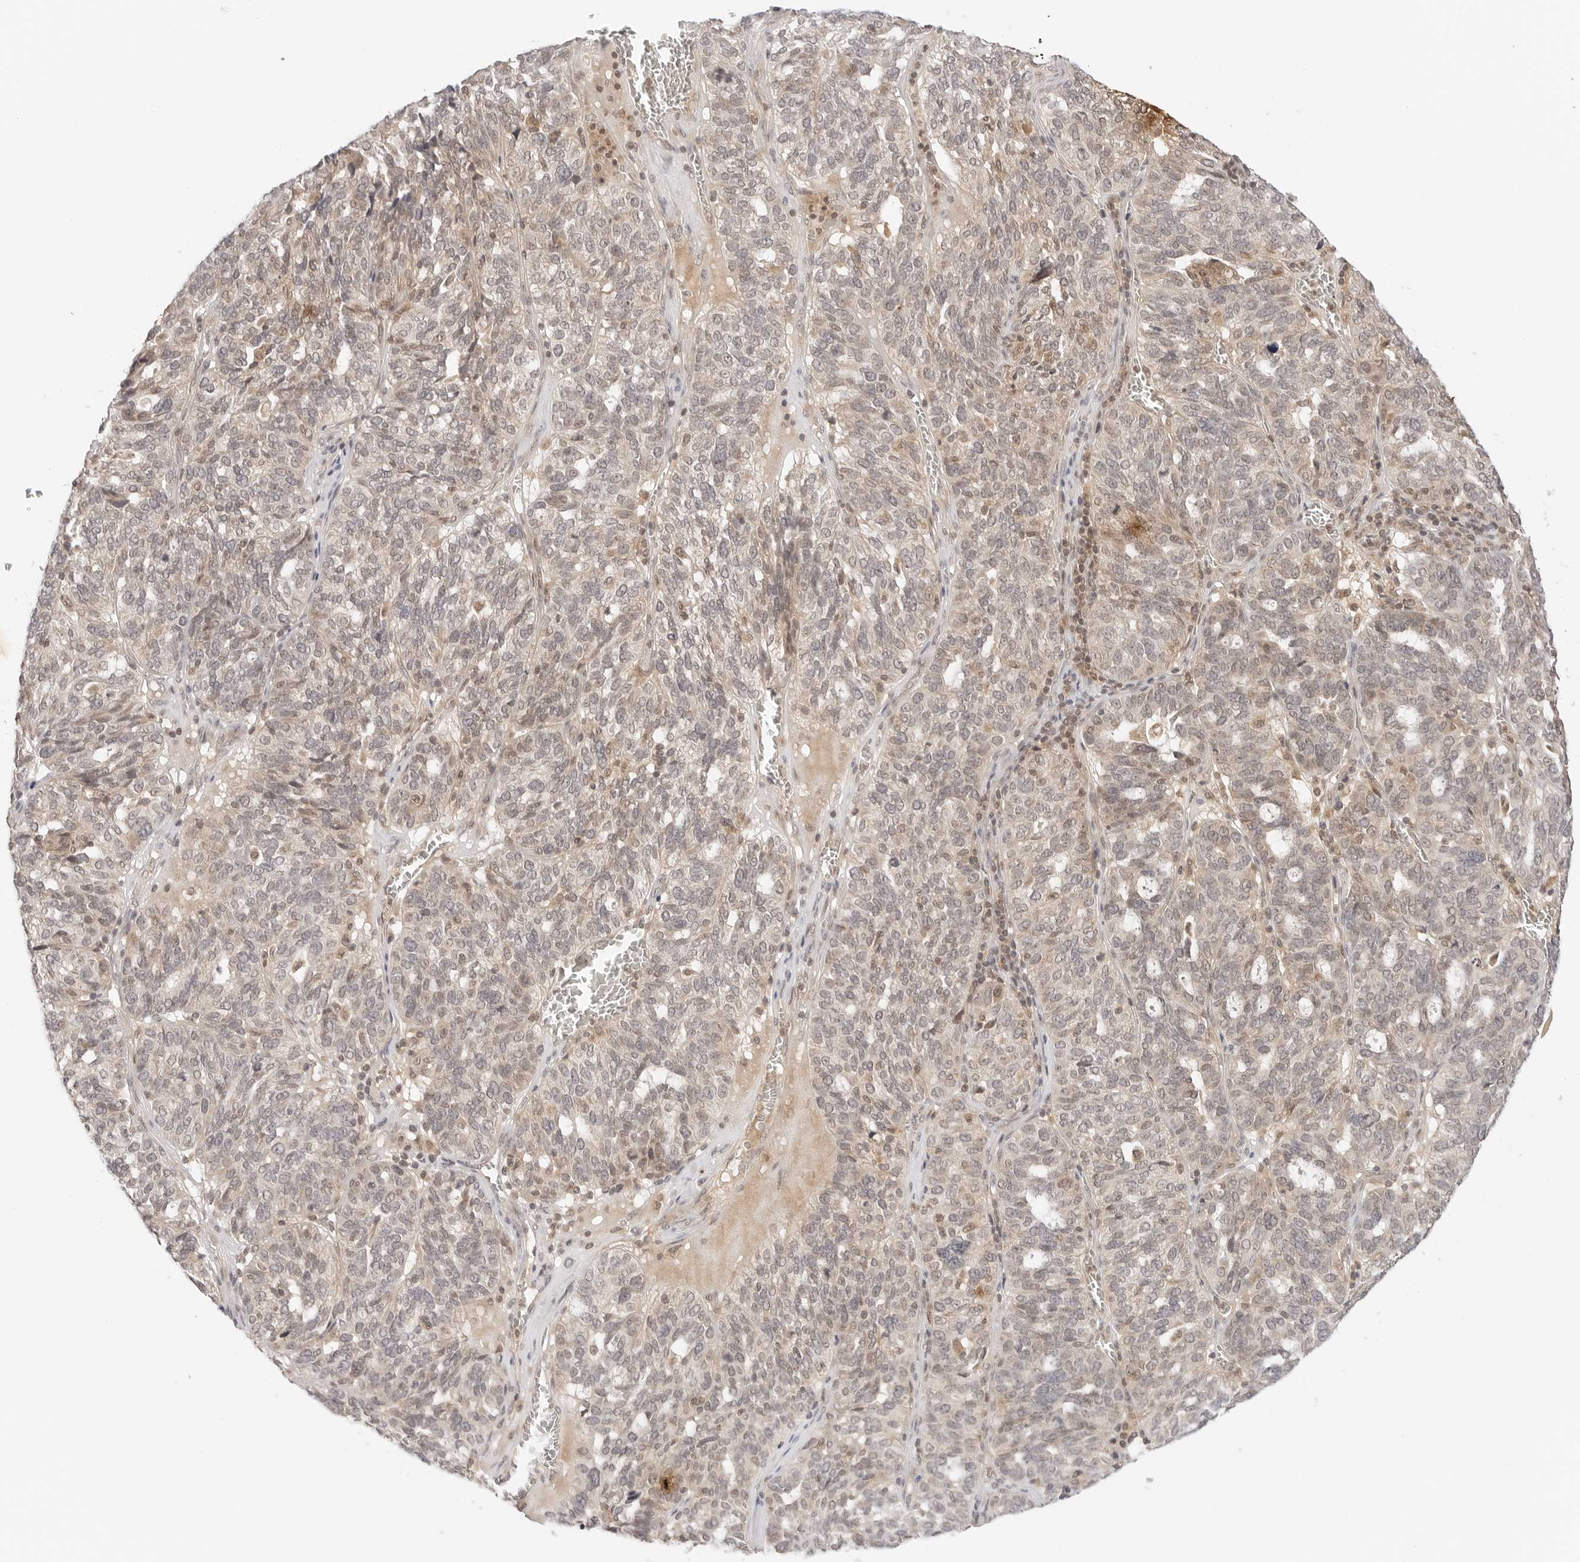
{"staining": {"intensity": "weak", "quantity": "25%-75%", "location": "cytoplasmic/membranous,nuclear"}, "tissue": "ovarian cancer", "cell_type": "Tumor cells", "image_type": "cancer", "snomed": [{"axis": "morphology", "description": "Cystadenocarcinoma, serous, NOS"}, {"axis": "topography", "description": "Ovary"}], "caption": "The histopathology image exhibits staining of serous cystadenocarcinoma (ovarian), revealing weak cytoplasmic/membranous and nuclear protein staining (brown color) within tumor cells.", "gene": "GPR34", "patient": {"sex": "female", "age": 59}}